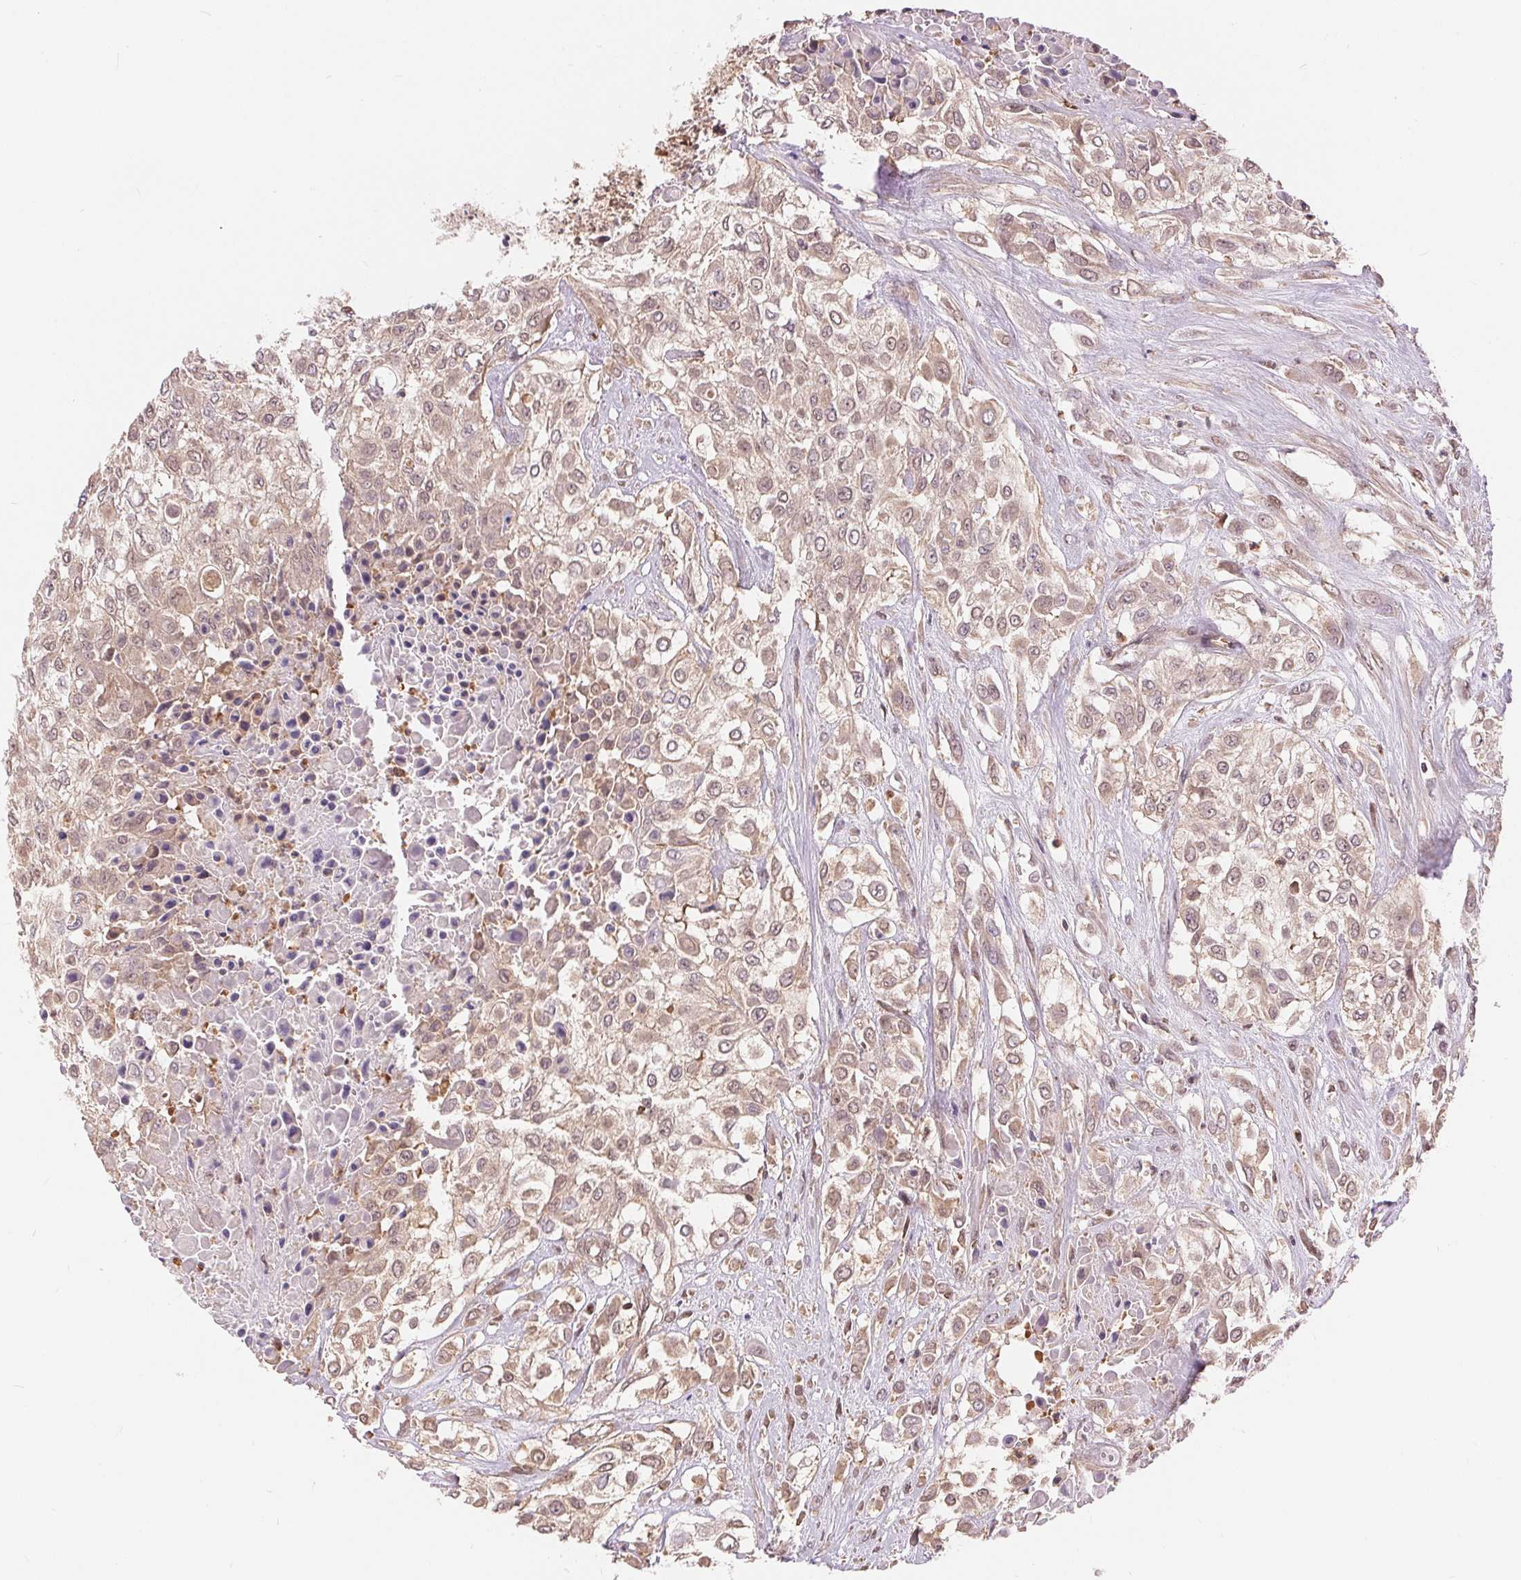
{"staining": {"intensity": "moderate", "quantity": ">75%", "location": "cytoplasmic/membranous,nuclear"}, "tissue": "urothelial cancer", "cell_type": "Tumor cells", "image_type": "cancer", "snomed": [{"axis": "morphology", "description": "Urothelial carcinoma, High grade"}, {"axis": "topography", "description": "Urinary bladder"}], "caption": "Urothelial carcinoma (high-grade) stained with immunohistochemistry (IHC) exhibits moderate cytoplasmic/membranous and nuclear positivity in about >75% of tumor cells.", "gene": "TMEM273", "patient": {"sex": "male", "age": 57}}